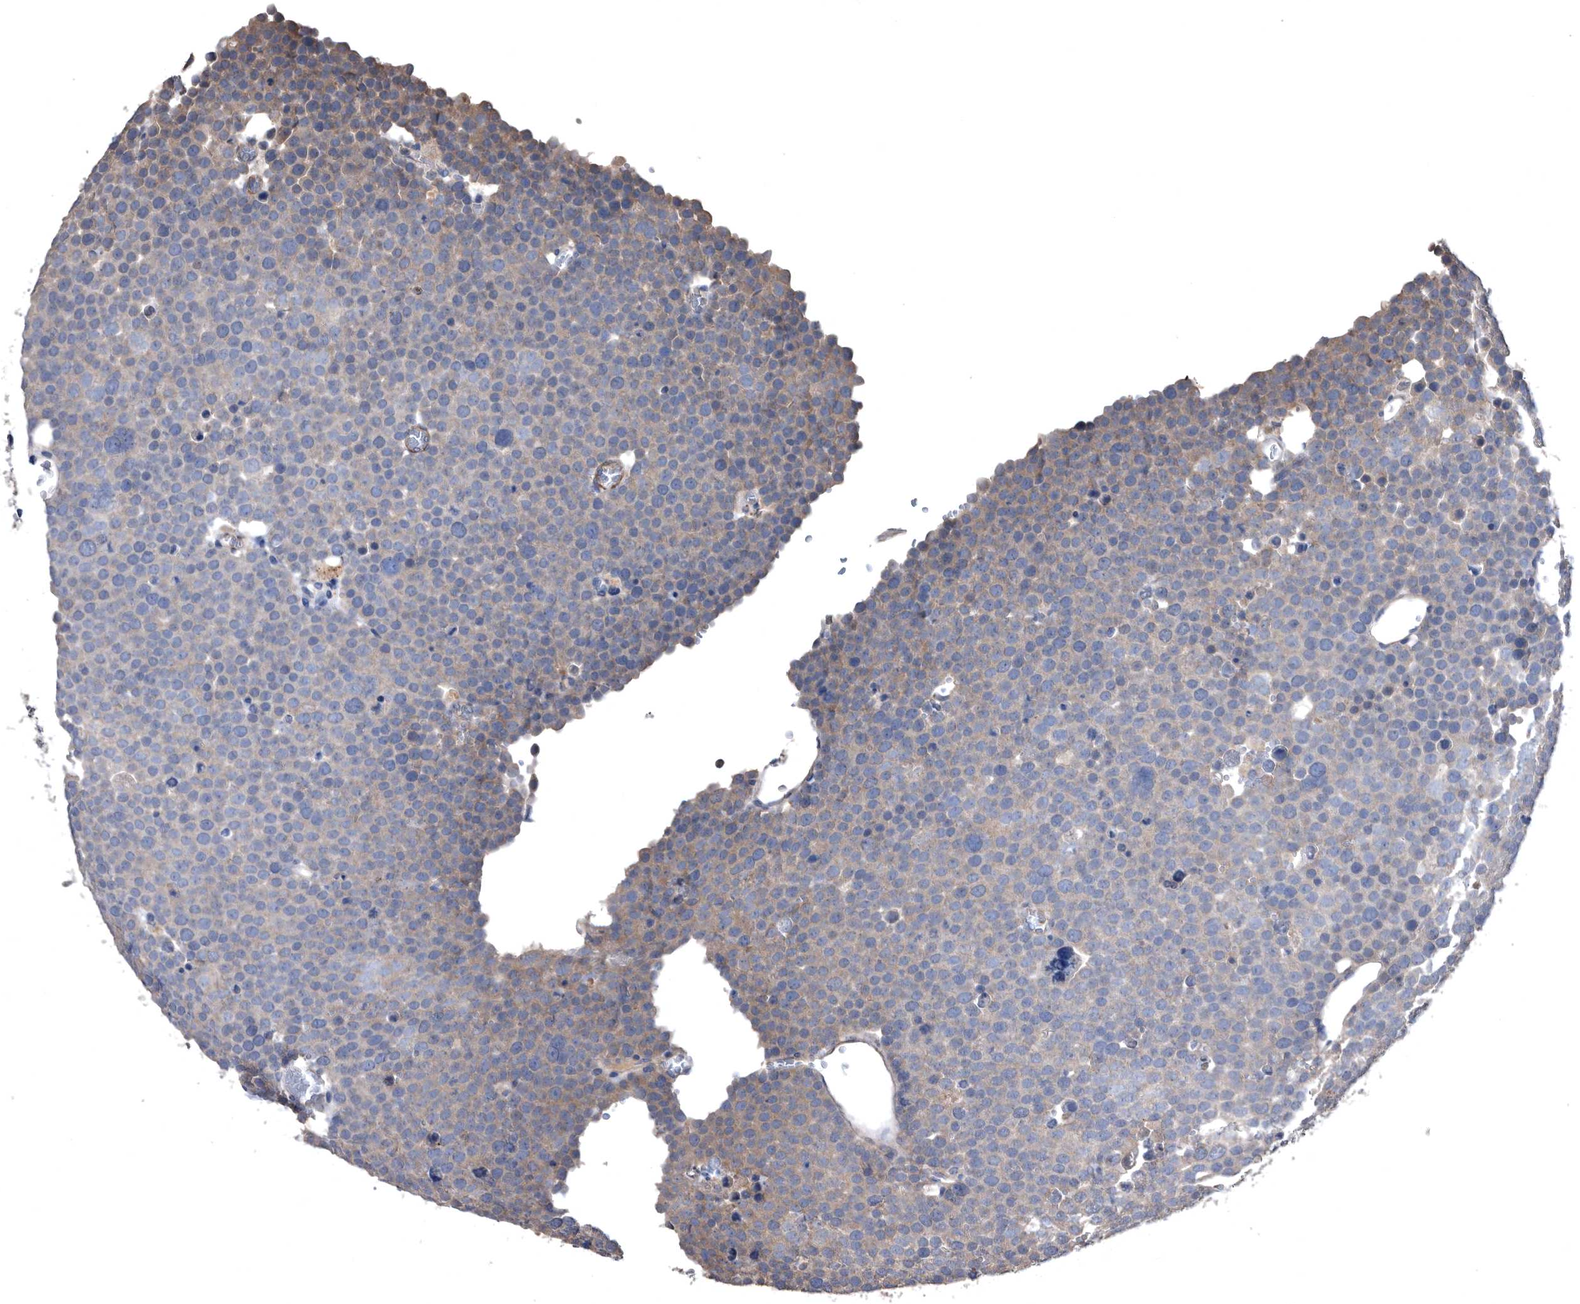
{"staining": {"intensity": "weak", "quantity": "<25%", "location": "cytoplasmic/membranous"}, "tissue": "testis cancer", "cell_type": "Tumor cells", "image_type": "cancer", "snomed": [{"axis": "morphology", "description": "Seminoma, NOS"}, {"axis": "topography", "description": "Testis"}], "caption": "A high-resolution photomicrograph shows IHC staining of testis seminoma, which shows no significant expression in tumor cells.", "gene": "NRBP1", "patient": {"sex": "male", "age": 71}}